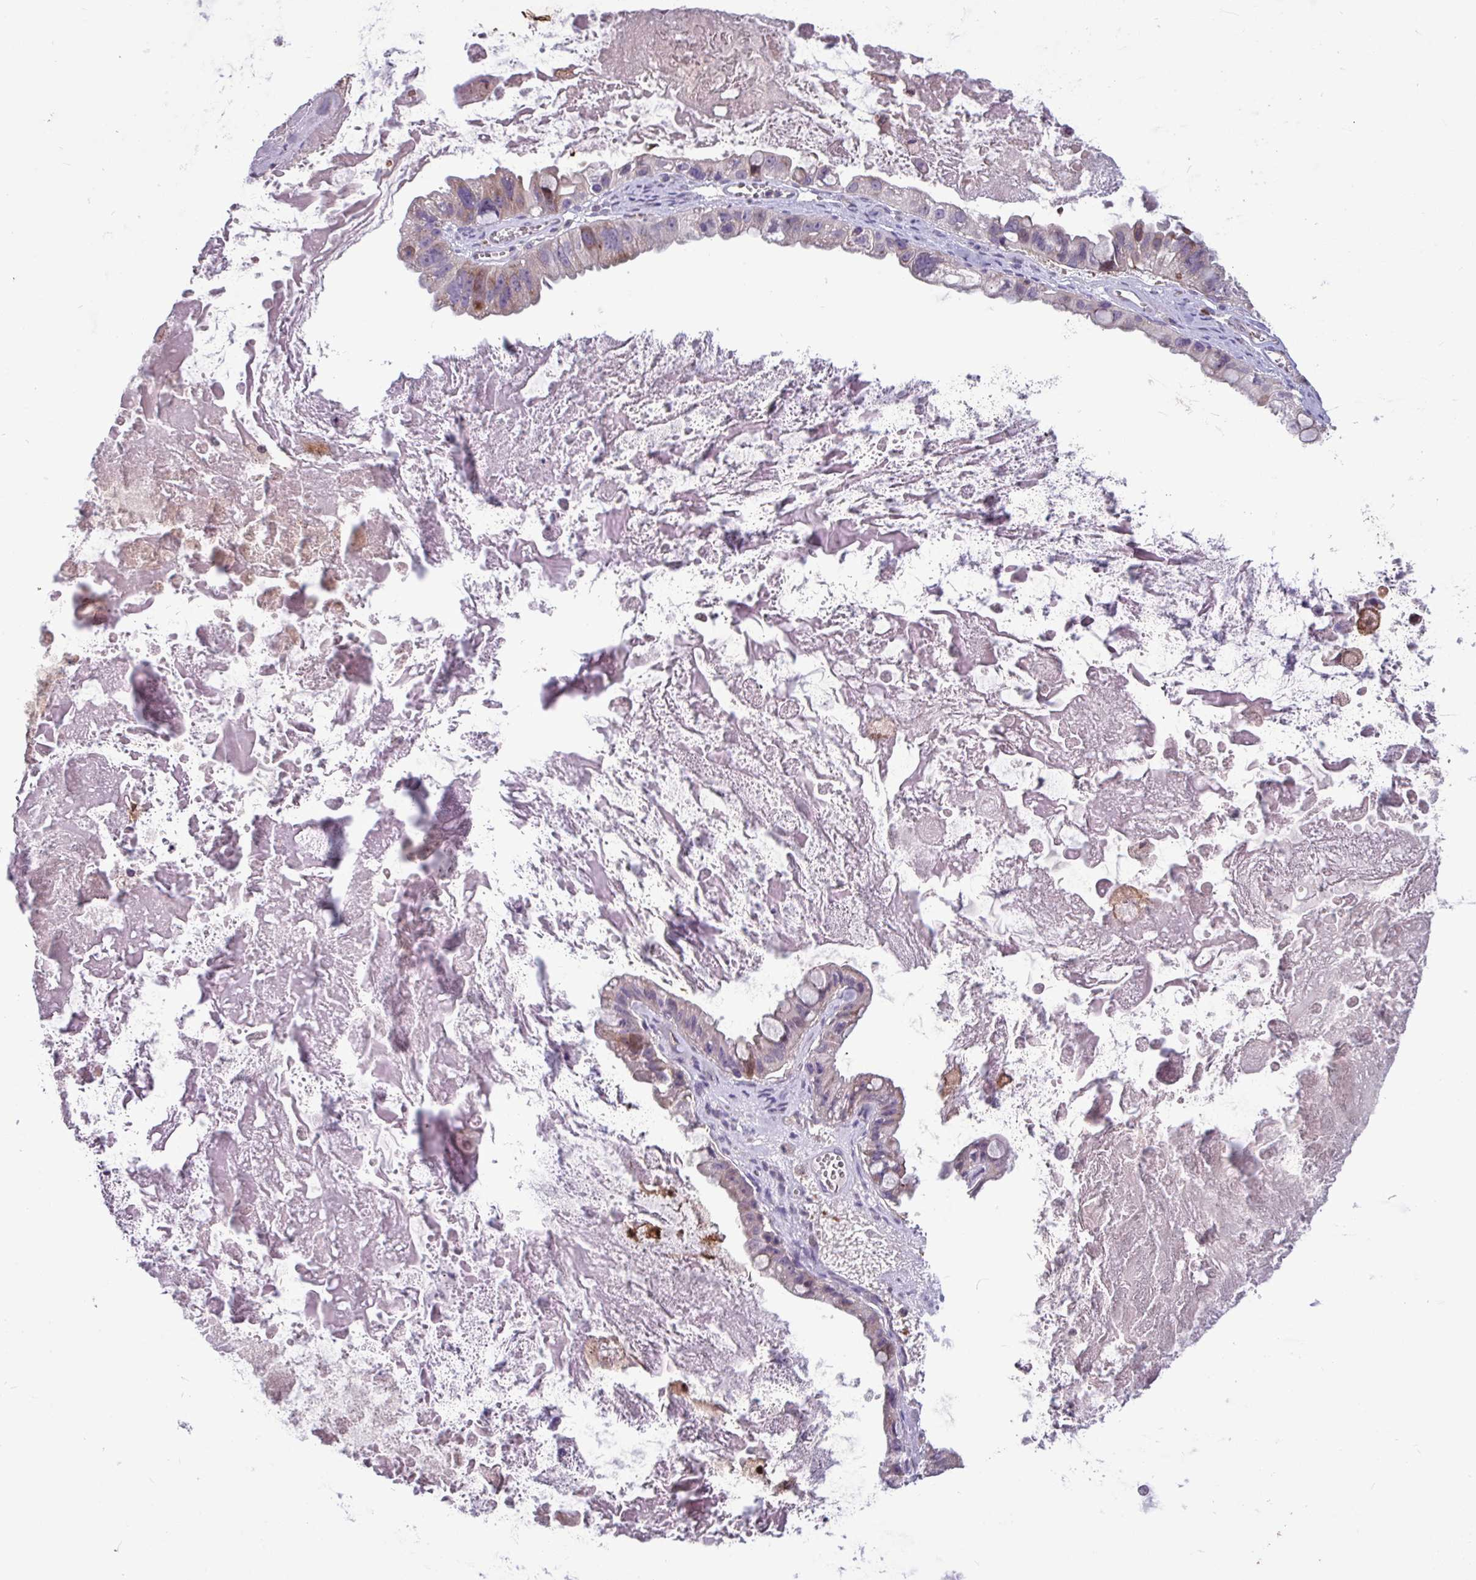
{"staining": {"intensity": "moderate", "quantity": "<25%", "location": "cytoplasmic/membranous"}, "tissue": "ovarian cancer", "cell_type": "Tumor cells", "image_type": "cancer", "snomed": [{"axis": "morphology", "description": "Cystadenocarcinoma, mucinous, NOS"}, {"axis": "topography", "description": "Ovary"}], "caption": "A brown stain shows moderate cytoplasmic/membranous expression of a protein in human mucinous cystadenocarcinoma (ovarian) tumor cells. (DAB (3,3'-diaminobenzidine) IHC with brightfield microscopy, high magnification).", "gene": "SEC61G", "patient": {"sex": "female", "age": 61}}